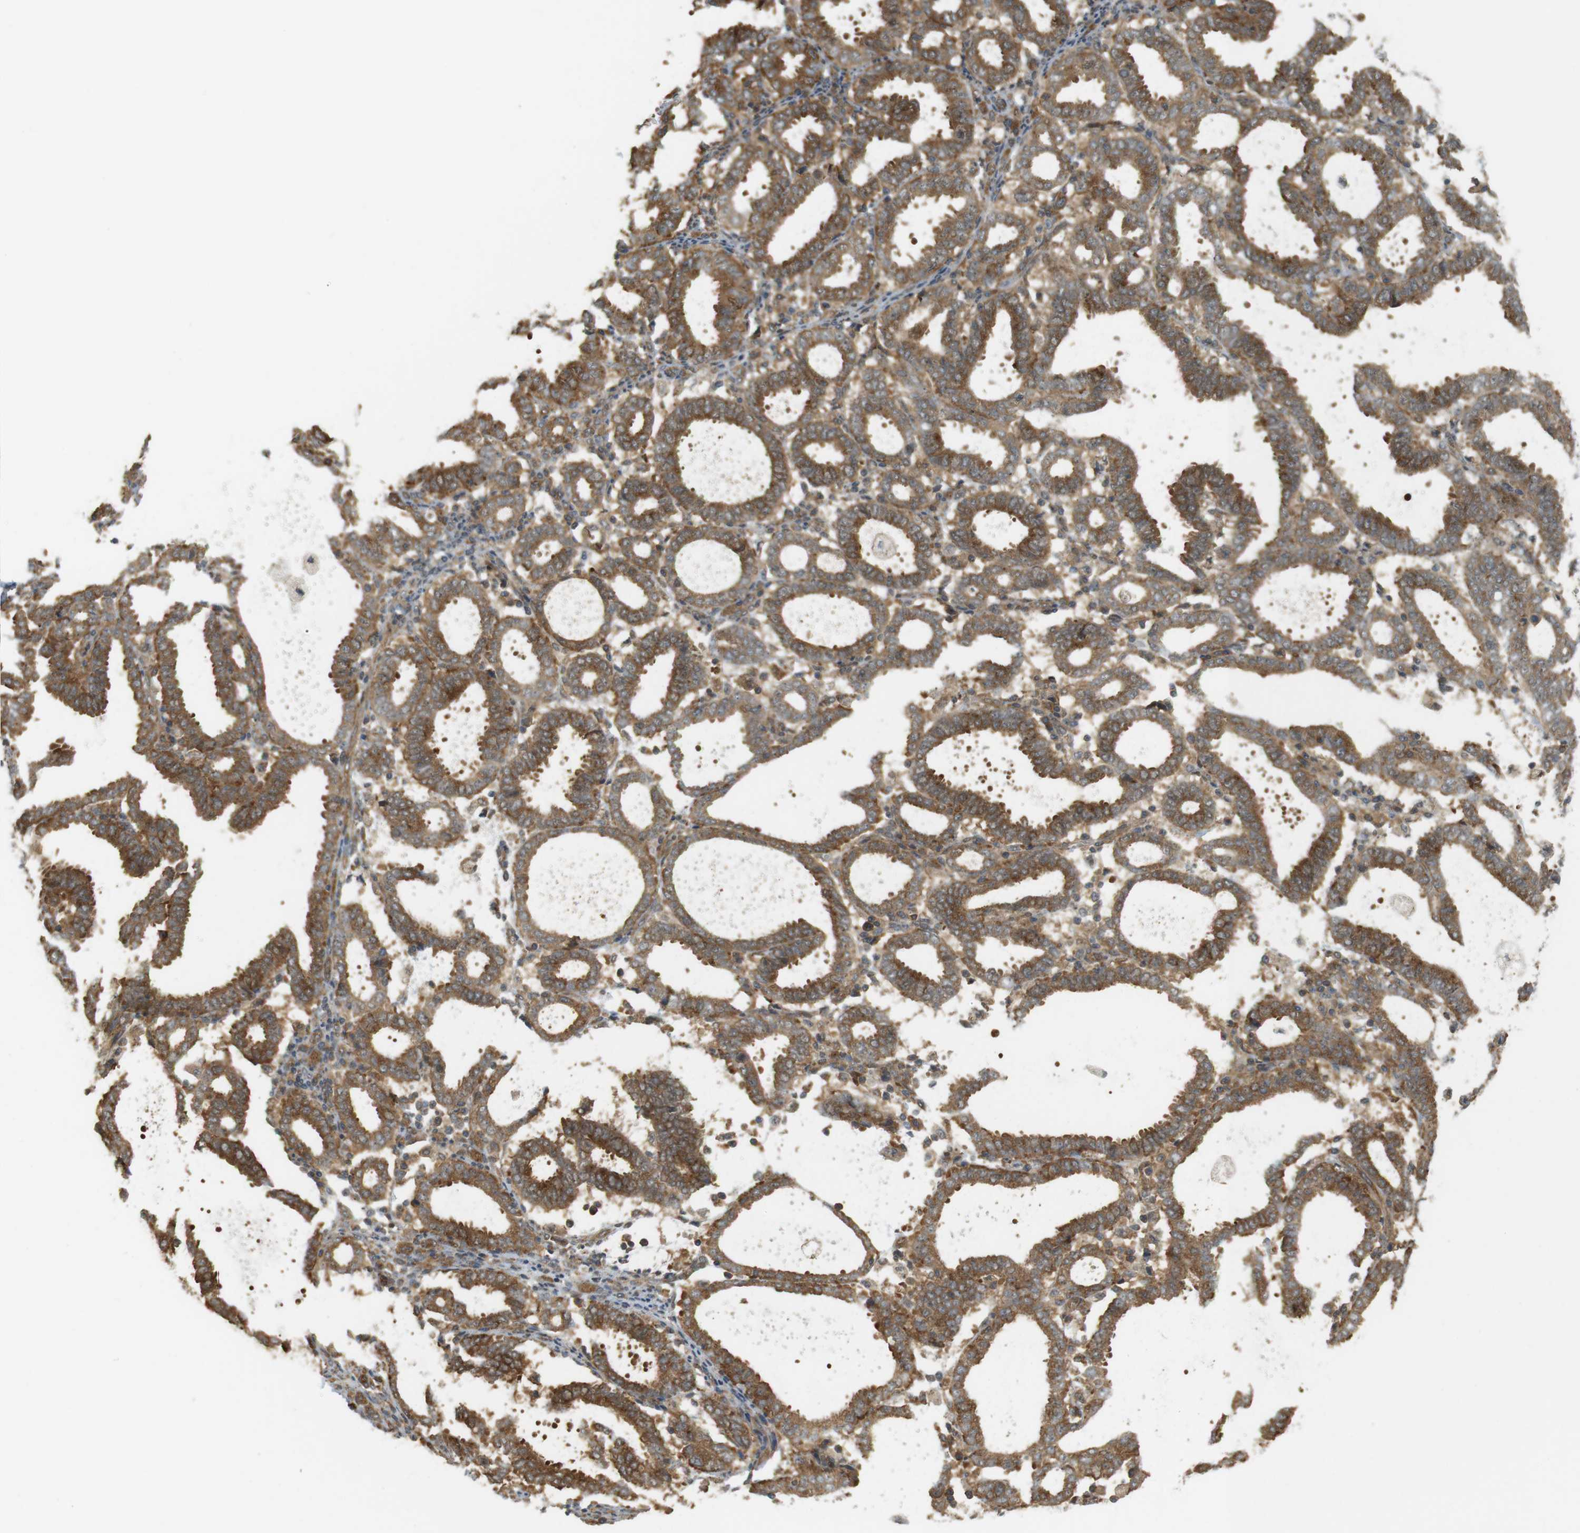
{"staining": {"intensity": "moderate", "quantity": ">75%", "location": "cytoplasmic/membranous"}, "tissue": "endometrial cancer", "cell_type": "Tumor cells", "image_type": "cancer", "snomed": [{"axis": "morphology", "description": "Adenocarcinoma, NOS"}, {"axis": "topography", "description": "Uterus"}], "caption": "IHC micrograph of neoplastic tissue: human endometrial cancer (adenocarcinoma) stained using immunohistochemistry exhibits medium levels of moderate protein expression localized specifically in the cytoplasmic/membranous of tumor cells, appearing as a cytoplasmic/membranous brown color.", "gene": "PA2G4", "patient": {"sex": "female", "age": 83}}